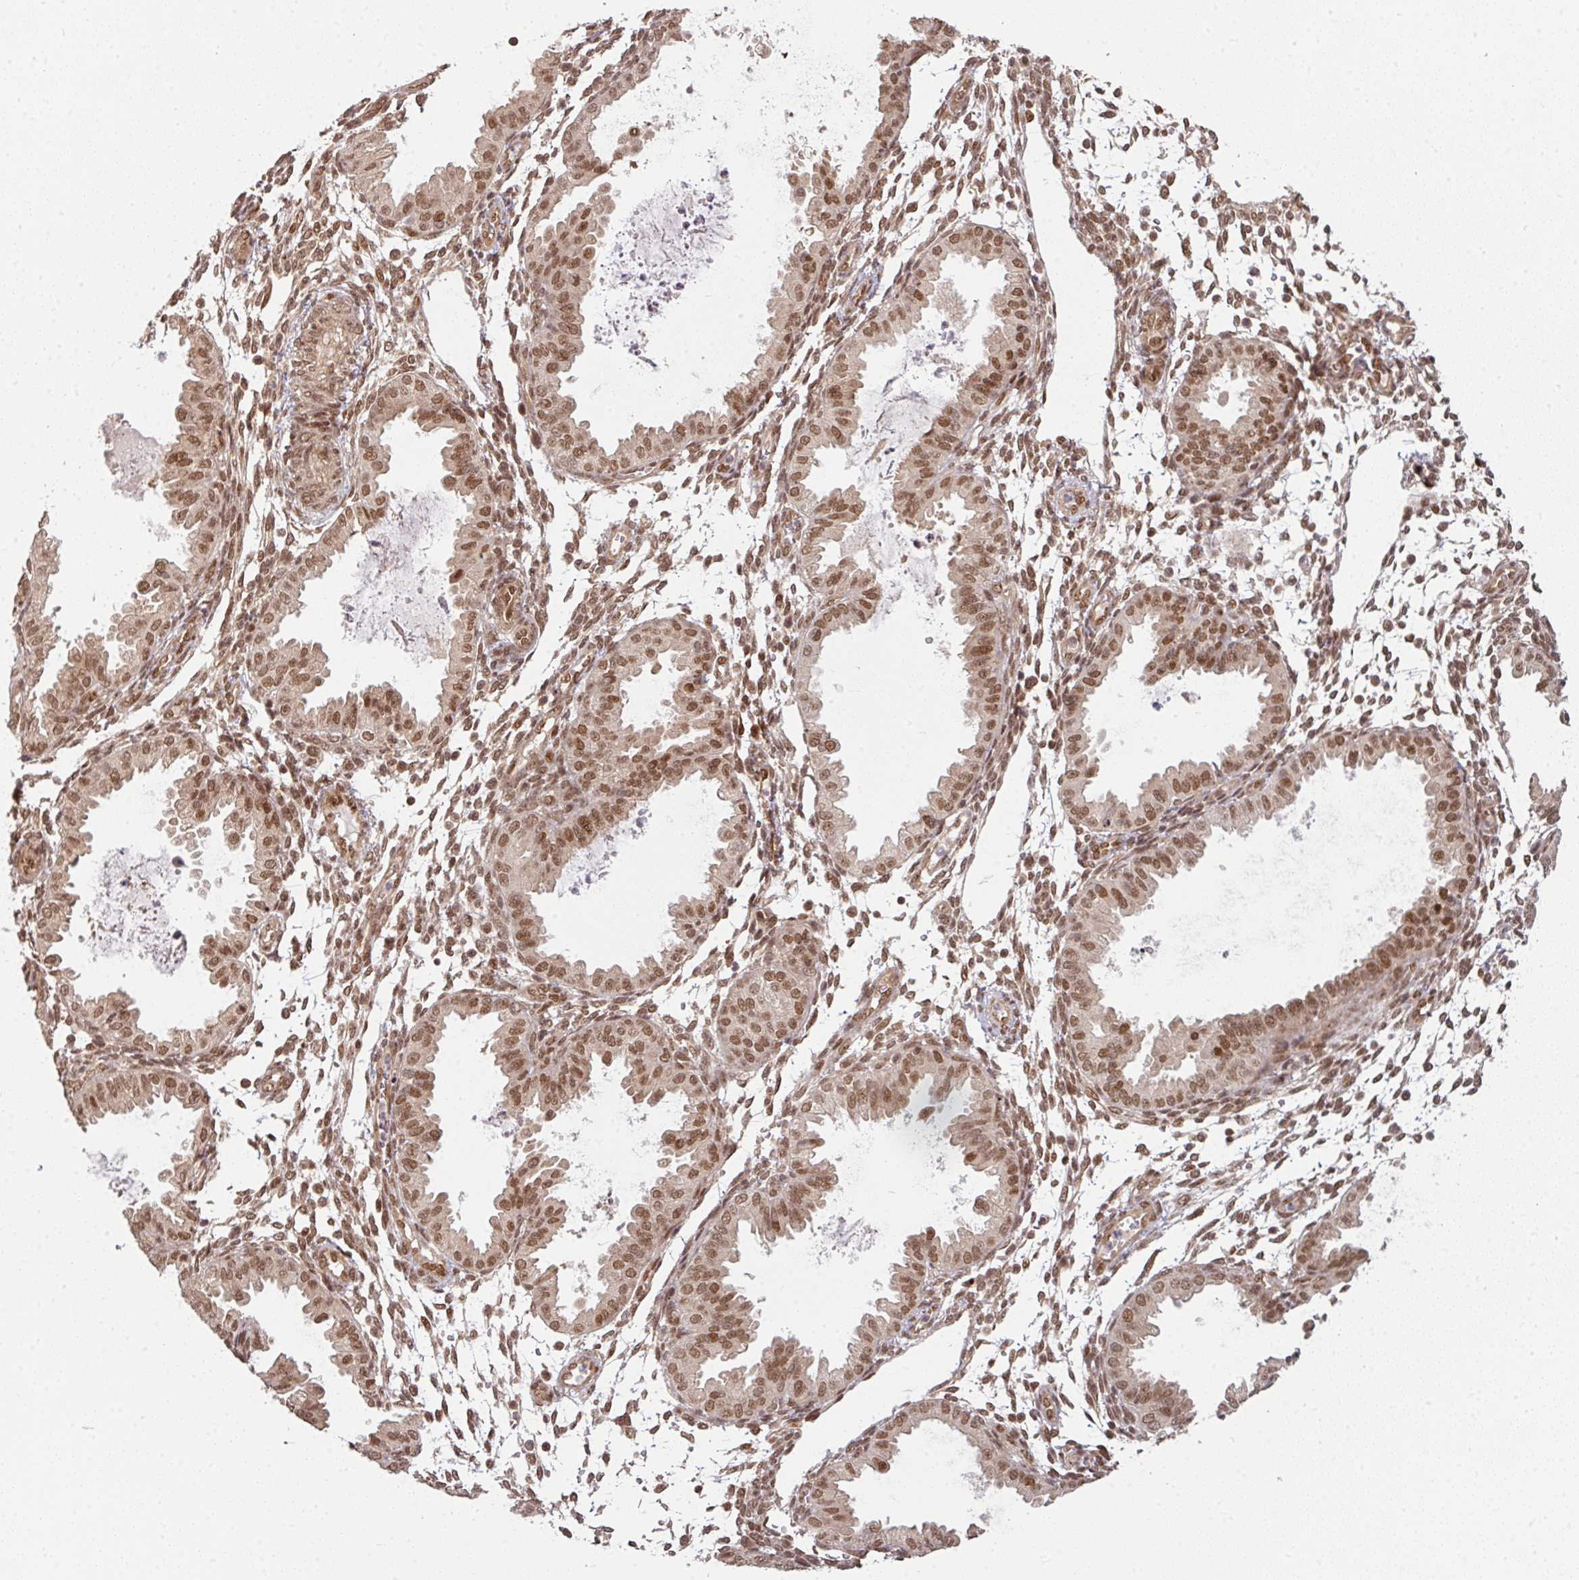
{"staining": {"intensity": "moderate", "quantity": "25%-75%", "location": "nuclear"}, "tissue": "endometrium", "cell_type": "Cells in endometrial stroma", "image_type": "normal", "snomed": [{"axis": "morphology", "description": "Normal tissue, NOS"}, {"axis": "topography", "description": "Endometrium"}], "caption": "Unremarkable endometrium exhibits moderate nuclear positivity in about 25%-75% of cells in endometrial stroma, visualized by immunohistochemistry.", "gene": "SIK3", "patient": {"sex": "female", "age": 33}}